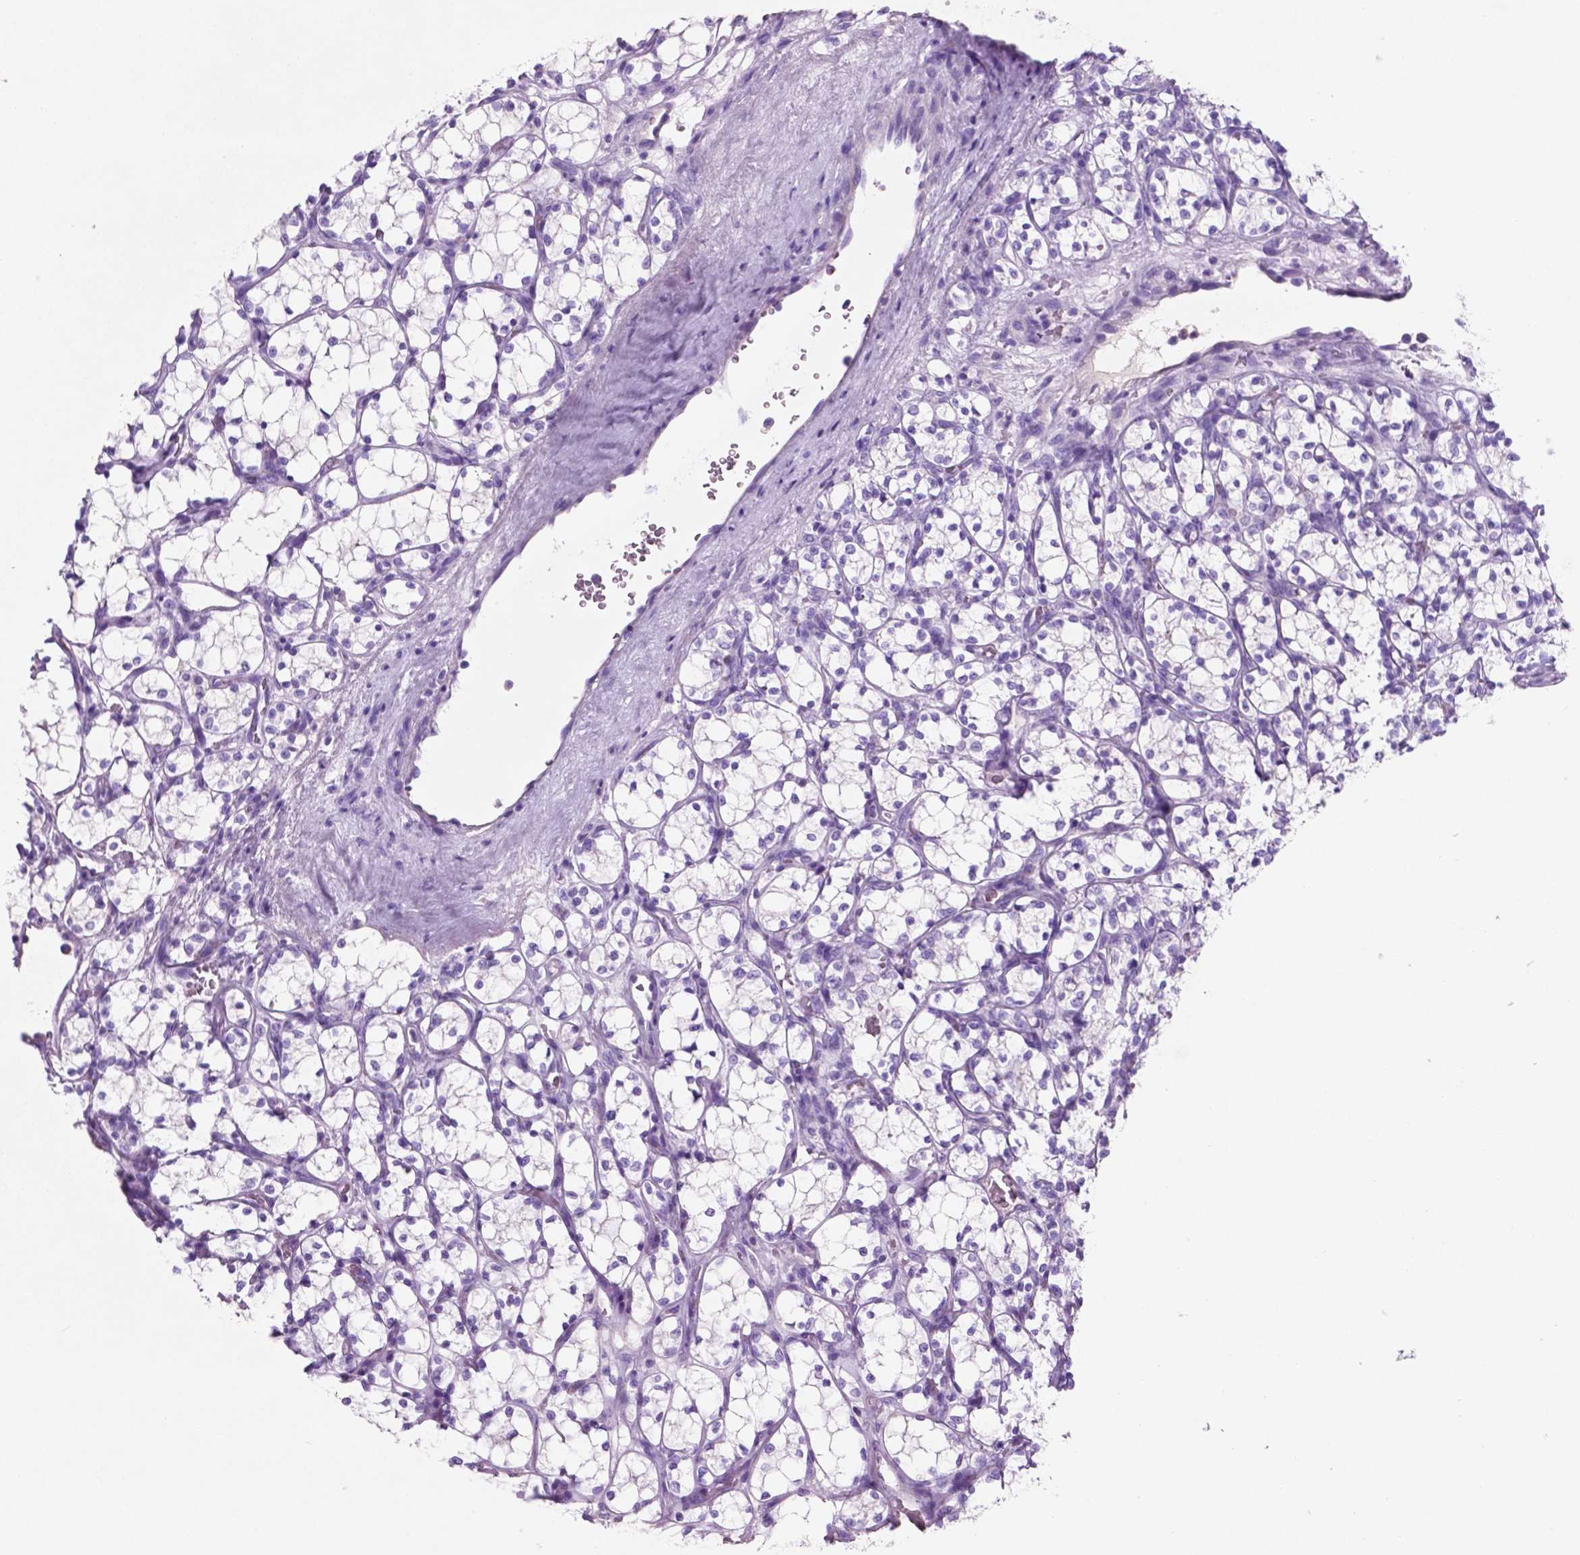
{"staining": {"intensity": "negative", "quantity": "none", "location": "none"}, "tissue": "renal cancer", "cell_type": "Tumor cells", "image_type": "cancer", "snomed": [{"axis": "morphology", "description": "Adenocarcinoma, NOS"}, {"axis": "topography", "description": "Kidney"}], "caption": "High power microscopy image of an immunohistochemistry histopathology image of adenocarcinoma (renal), revealing no significant positivity in tumor cells.", "gene": "POU4F1", "patient": {"sex": "female", "age": 69}}